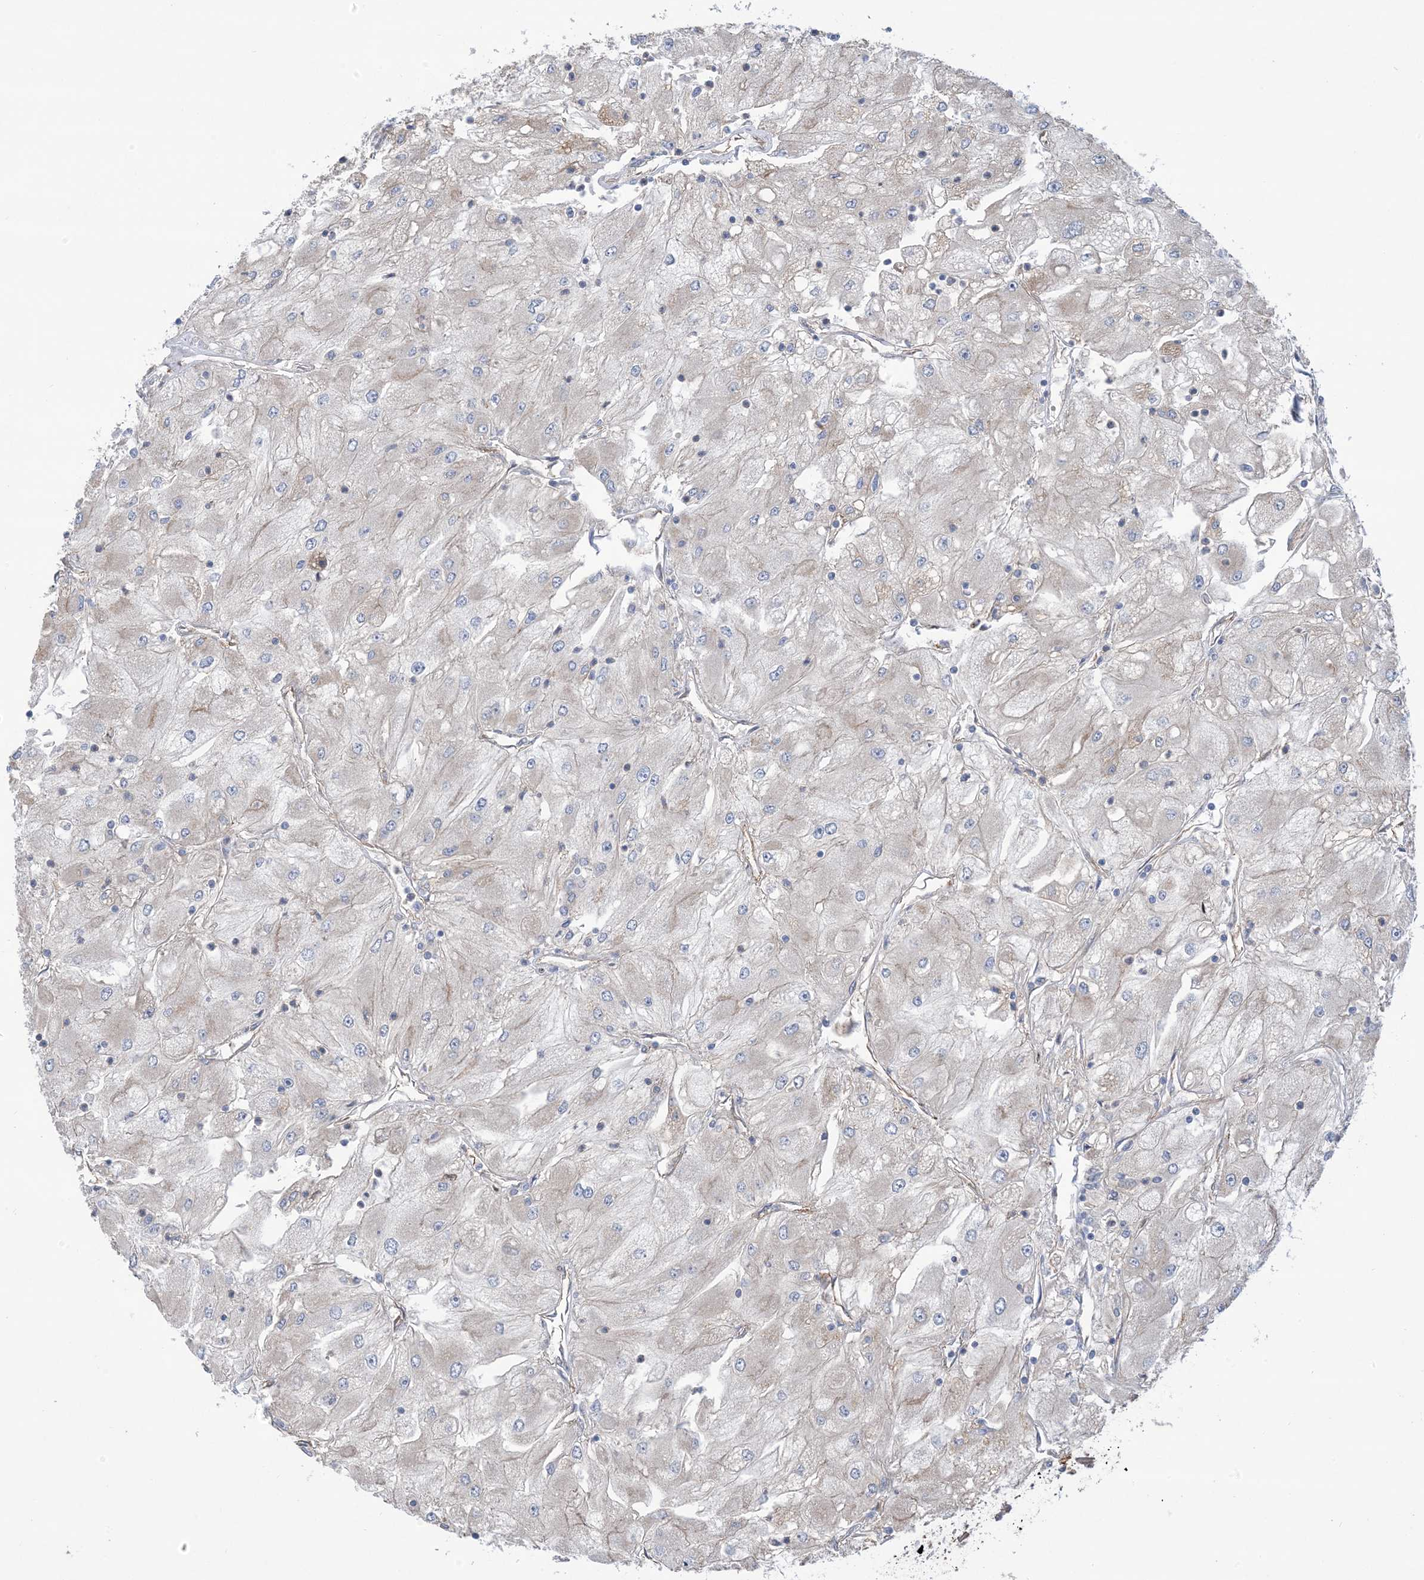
{"staining": {"intensity": "negative", "quantity": "none", "location": "none"}, "tissue": "renal cancer", "cell_type": "Tumor cells", "image_type": "cancer", "snomed": [{"axis": "morphology", "description": "Adenocarcinoma, NOS"}, {"axis": "topography", "description": "Kidney"}], "caption": "Protein analysis of adenocarcinoma (renal) displays no significant staining in tumor cells.", "gene": "CCNY", "patient": {"sex": "male", "age": 80}}